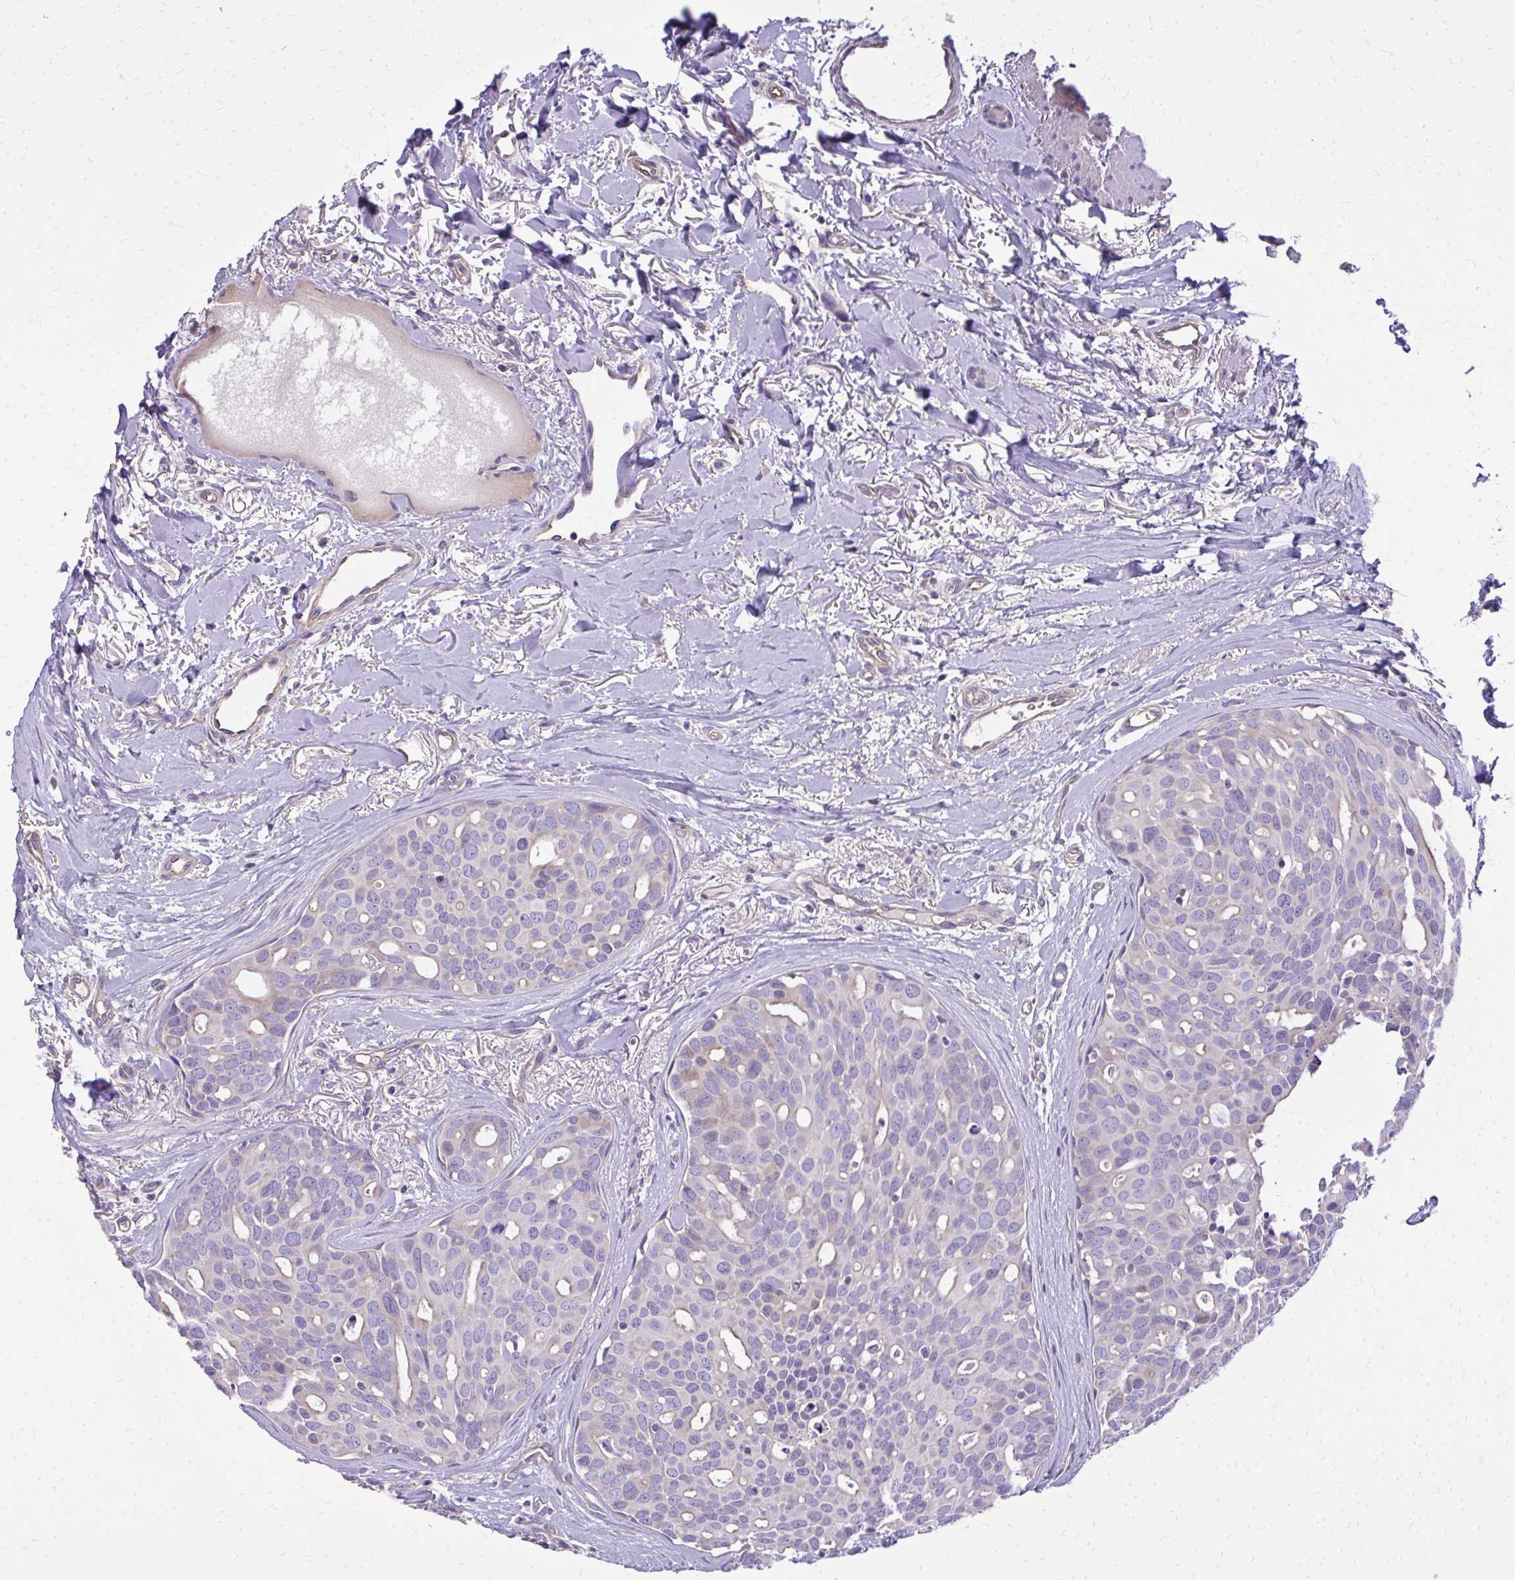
{"staining": {"intensity": "weak", "quantity": "<25%", "location": "cytoplasmic/membranous"}, "tissue": "breast cancer", "cell_type": "Tumor cells", "image_type": "cancer", "snomed": [{"axis": "morphology", "description": "Duct carcinoma"}, {"axis": "topography", "description": "Breast"}], "caption": "High magnification brightfield microscopy of breast cancer (infiltrating ductal carcinoma) stained with DAB (3,3'-diaminobenzidine) (brown) and counterstained with hematoxylin (blue): tumor cells show no significant staining.", "gene": "RUNDC3B", "patient": {"sex": "female", "age": 54}}